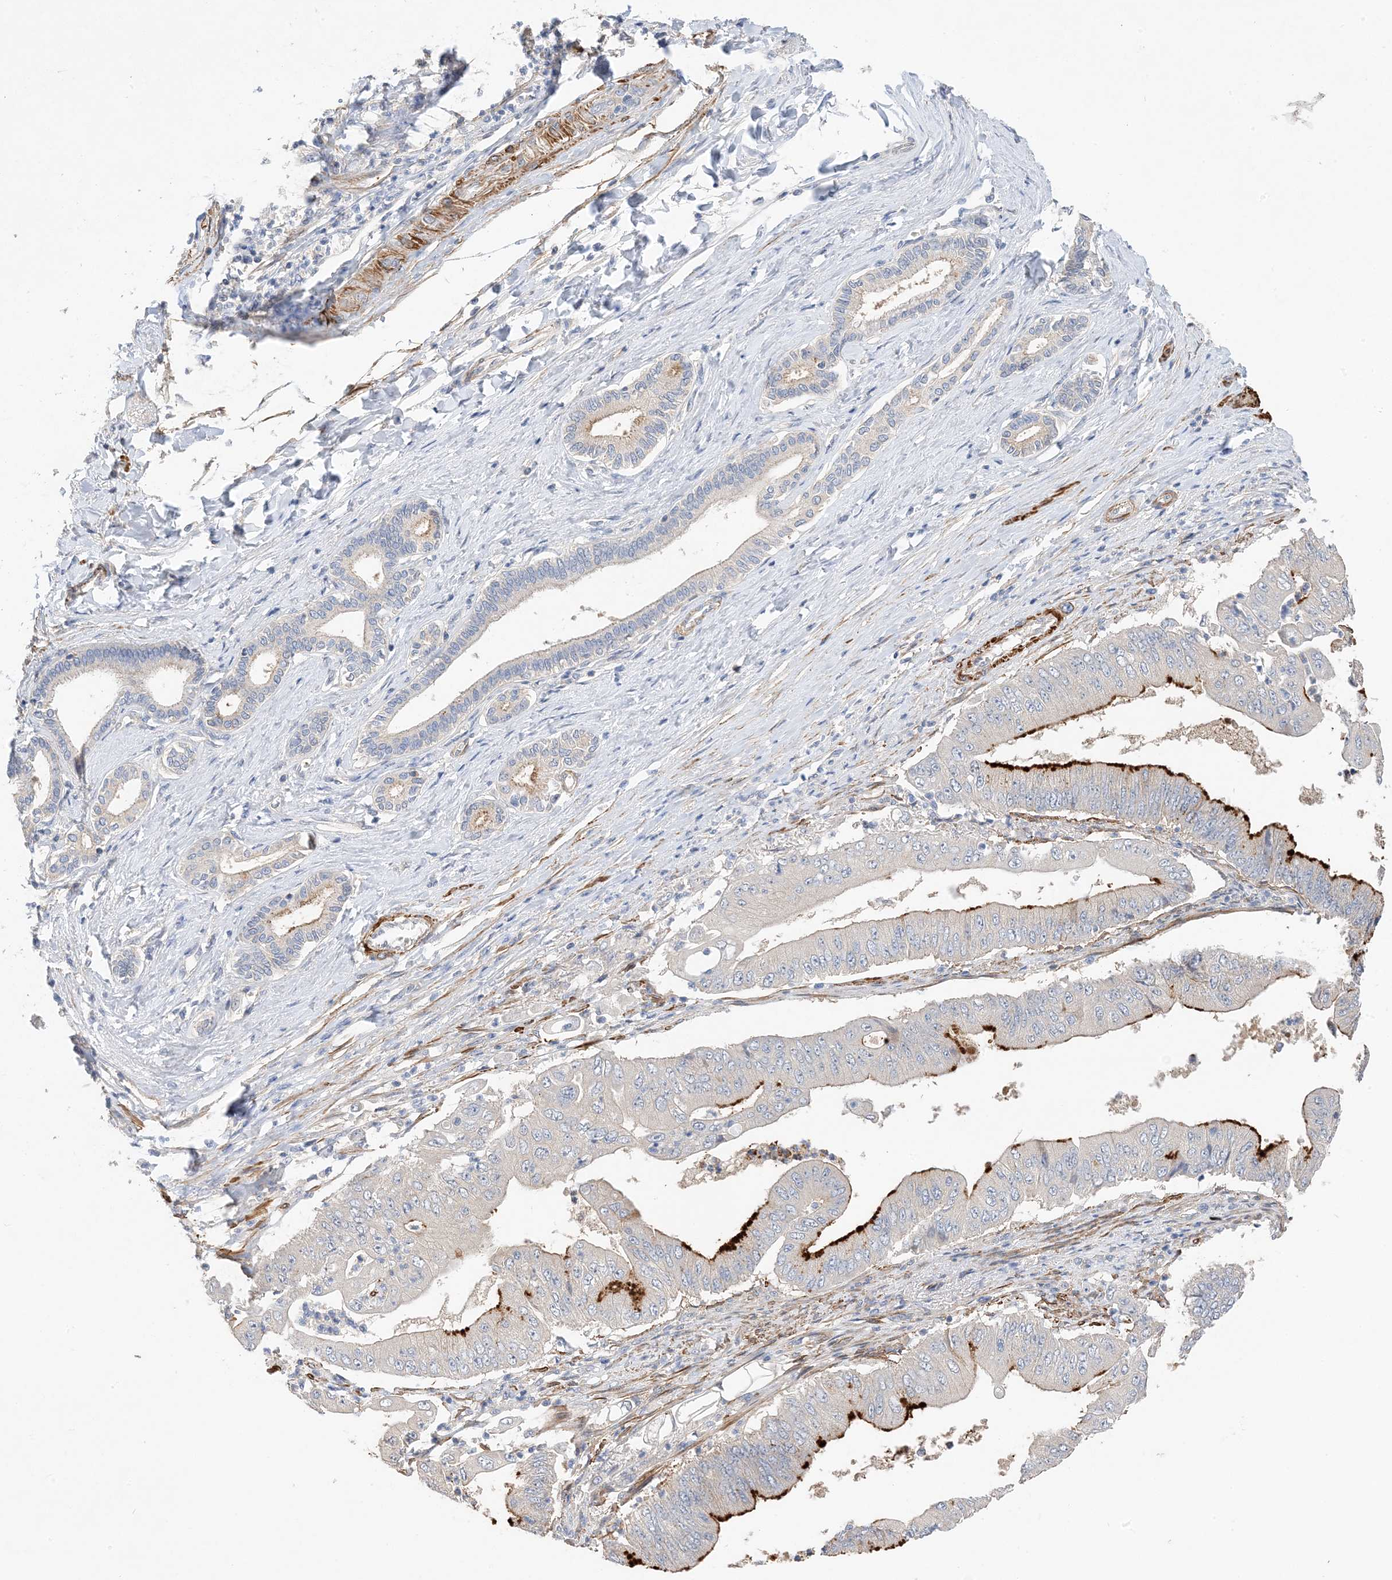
{"staining": {"intensity": "strong", "quantity": "25%-75%", "location": "cytoplasmic/membranous"}, "tissue": "pancreatic cancer", "cell_type": "Tumor cells", "image_type": "cancer", "snomed": [{"axis": "morphology", "description": "Adenocarcinoma, NOS"}, {"axis": "topography", "description": "Pancreas"}], "caption": "An image of human pancreatic cancer (adenocarcinoma) stained for a protein reveals strong cytoplasmic/membranous brown staining in tumor cells. Using DAB (brown) and hematoxylin (blue) stains, captured at high magnification using brightfield microscopy.", "gene": "KIFBP", "patient": {"sex": "female", "age": 77}}